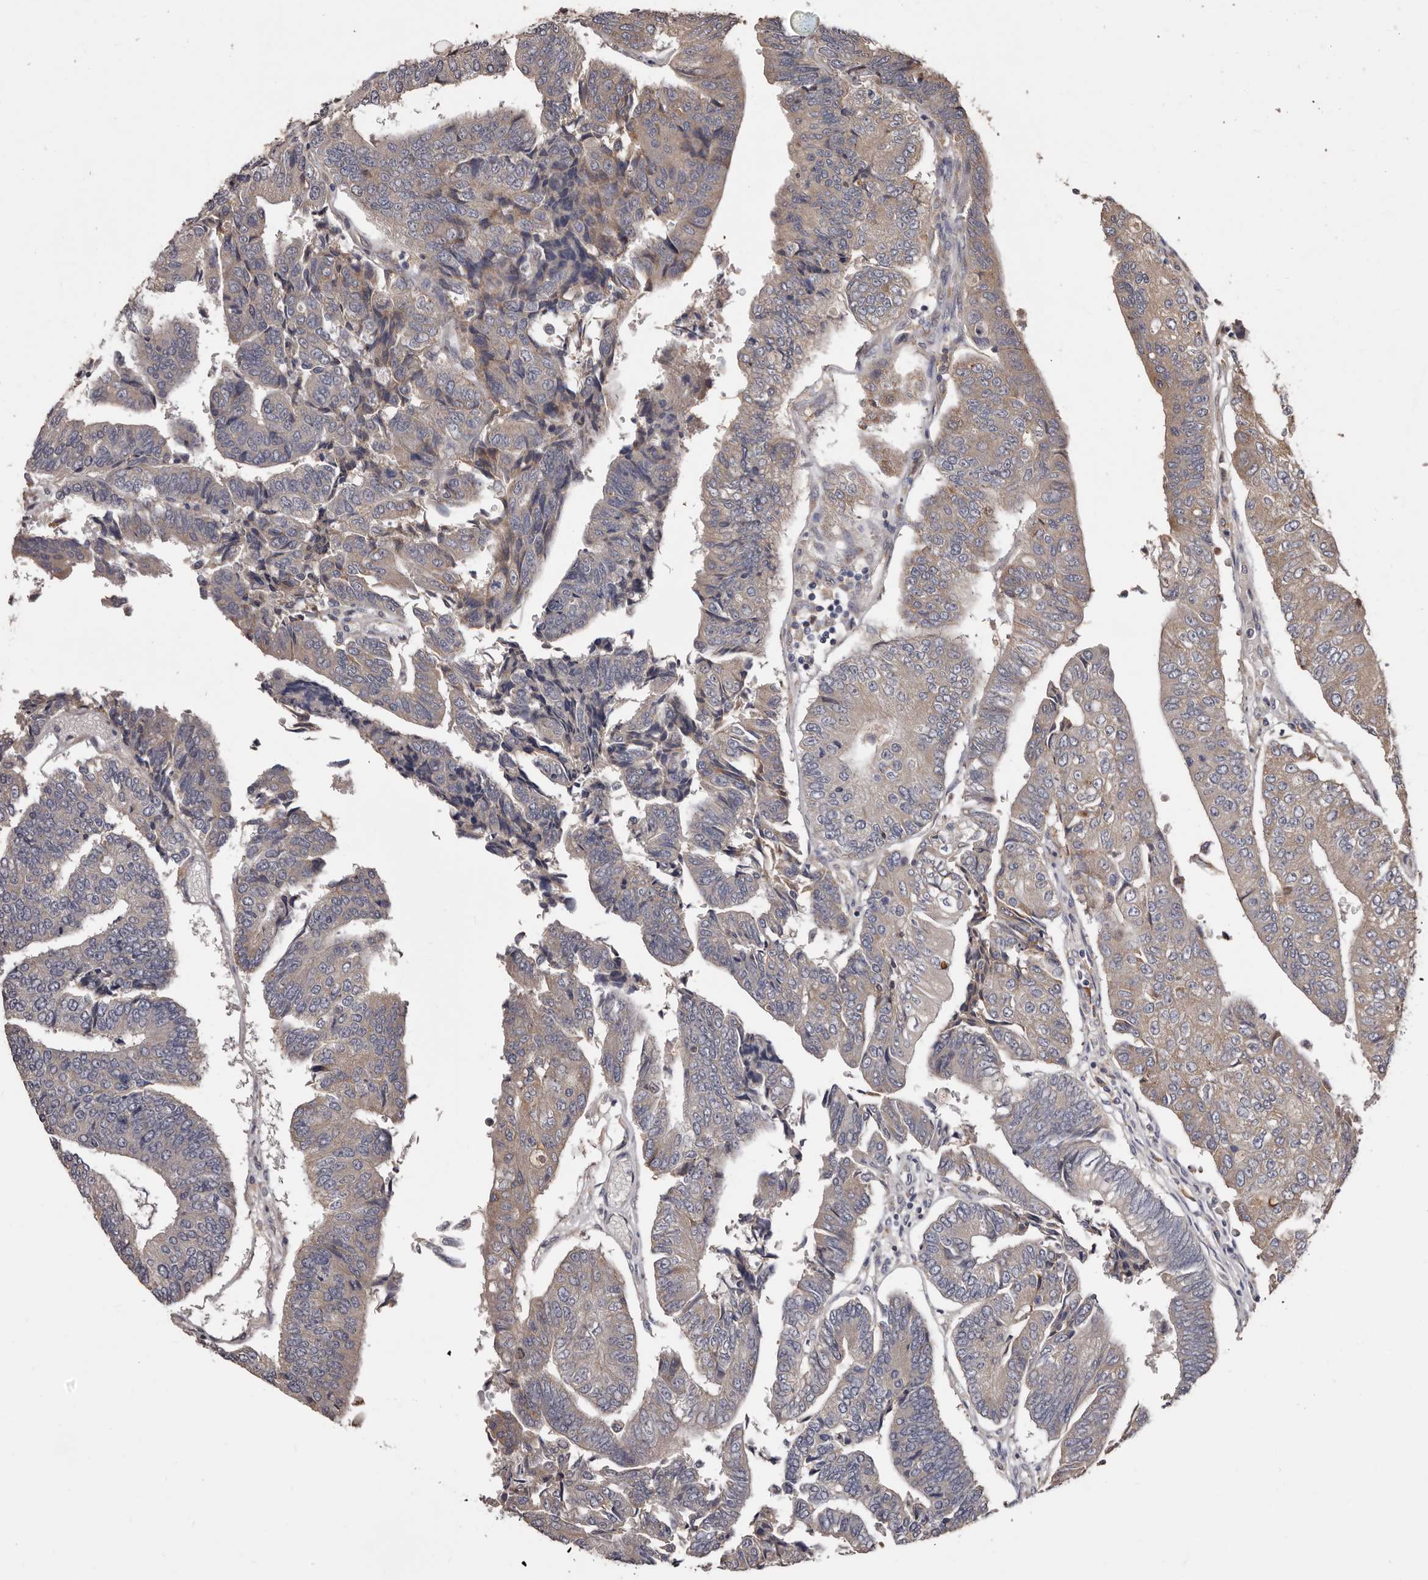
{"staining": {"intensity": "weak", "quantity": "<25%", "location": "cytoplasmic/membranous"}, "tissue": "colorectal cancer", "cell_type": "Tumor cells", "image_type": "cancer", "snomed": [{"axis": "morphology", "description": "Adenocarcinoma, NOS"}, {"axis": "topography", "description": "Colon"}], "caption": "High power microscopy image of an immunohistochemistry photomicrograph of adenocarcinoma (colorectal), revealing no significant staining in tumor cells.", "gene": "ETNK1", "patient": {"sex": "female", "age": 67}}